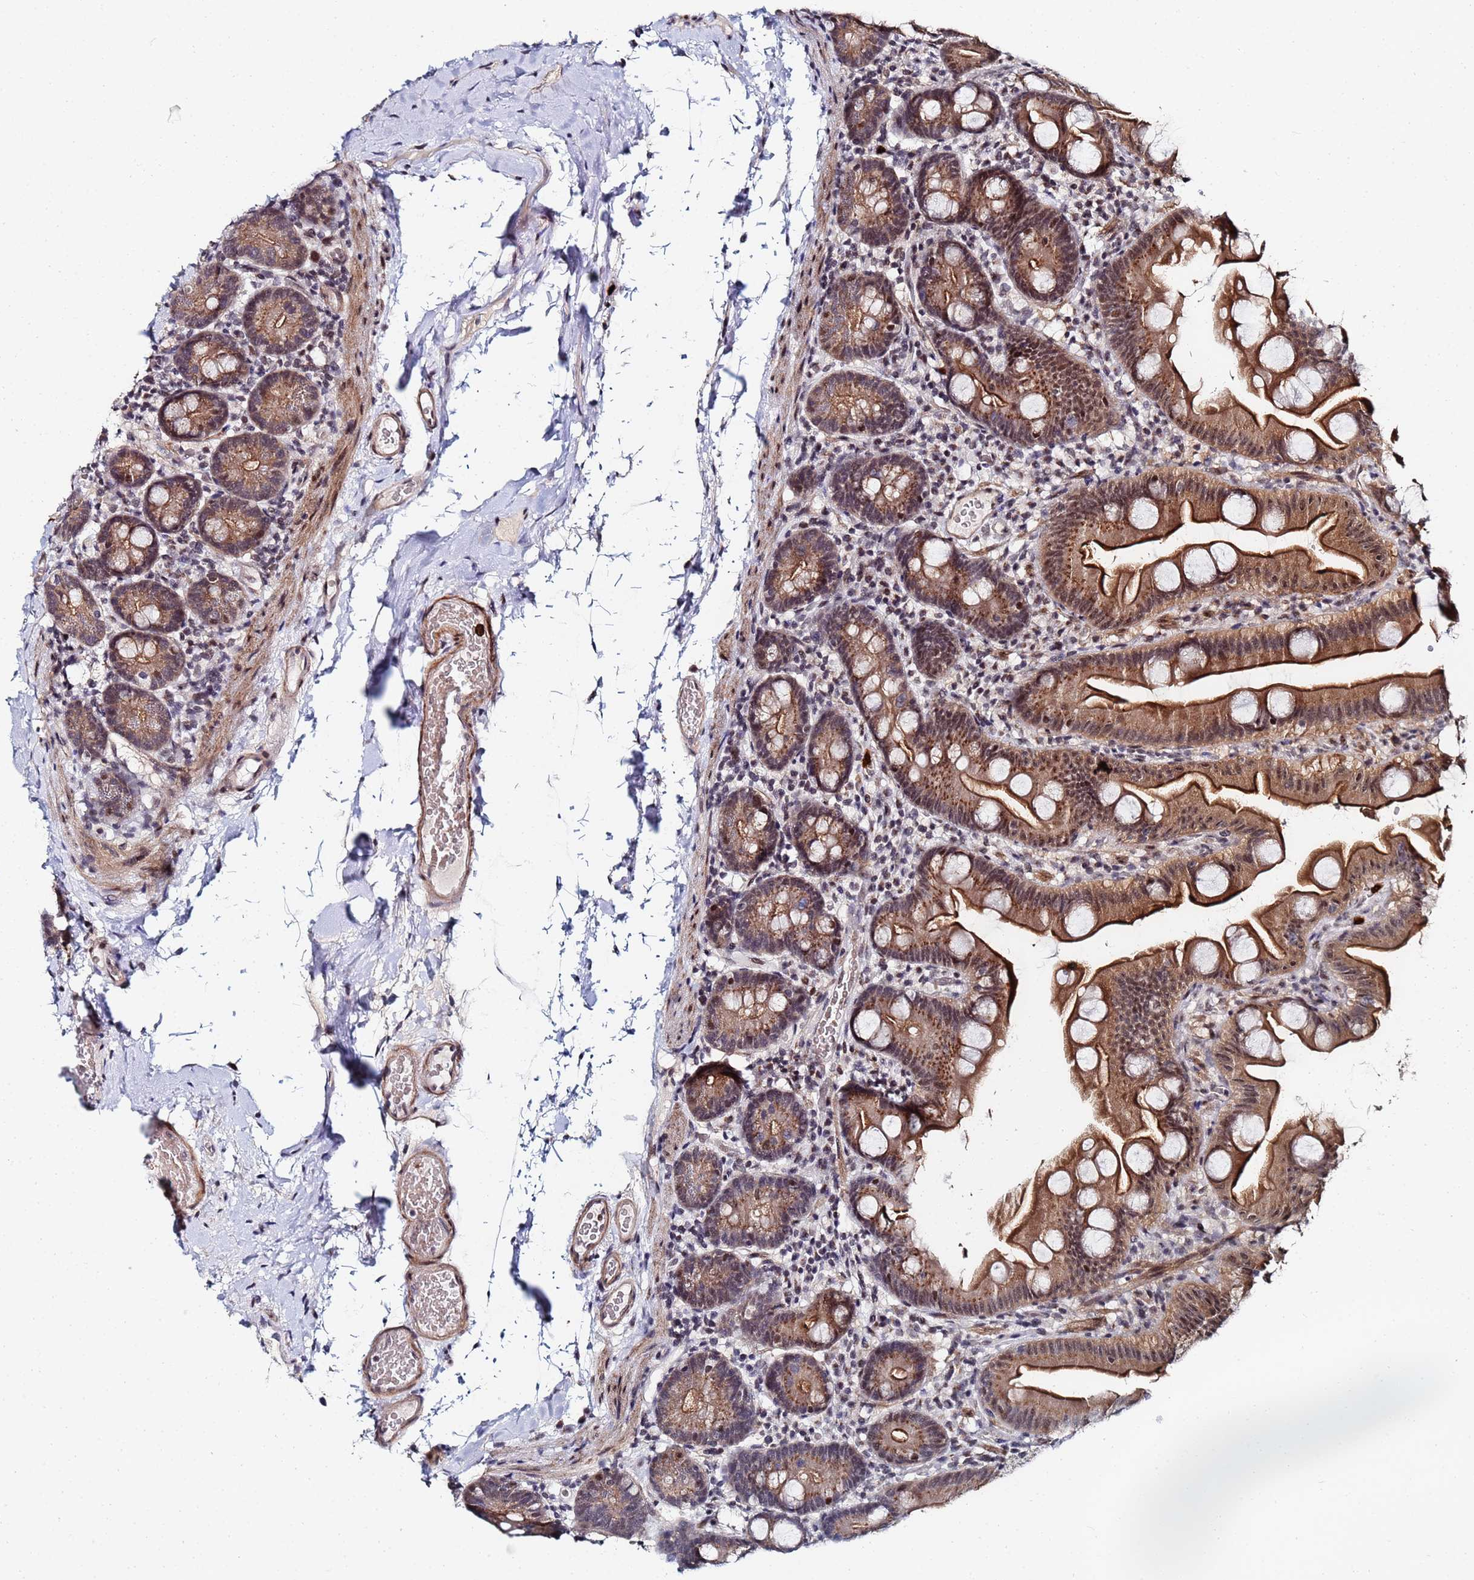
{"staining": {"intensity": "moderate", "quantity": ">75%", "location": "cytoplasmic/membranous,nuclear"}, "tissue": "small intestine", "cell_type": "Glandular cells", "image_type": "normal", "snomed": [{"axis": "morphology", "description": "Normal tissue, NOS"}, {"axis": "topography", "description": "Small intestine"}], "caption": "Immunohistochemistry (DAB (3,3'-diaminobenzidine)) staining of benign human small intestine shows moderate cytoplasmic/membranous,nuclear protein expression in about >75% of glandular cells.", "gene": "MTCL1", "patient": {"sex": "female", "age": 68}}